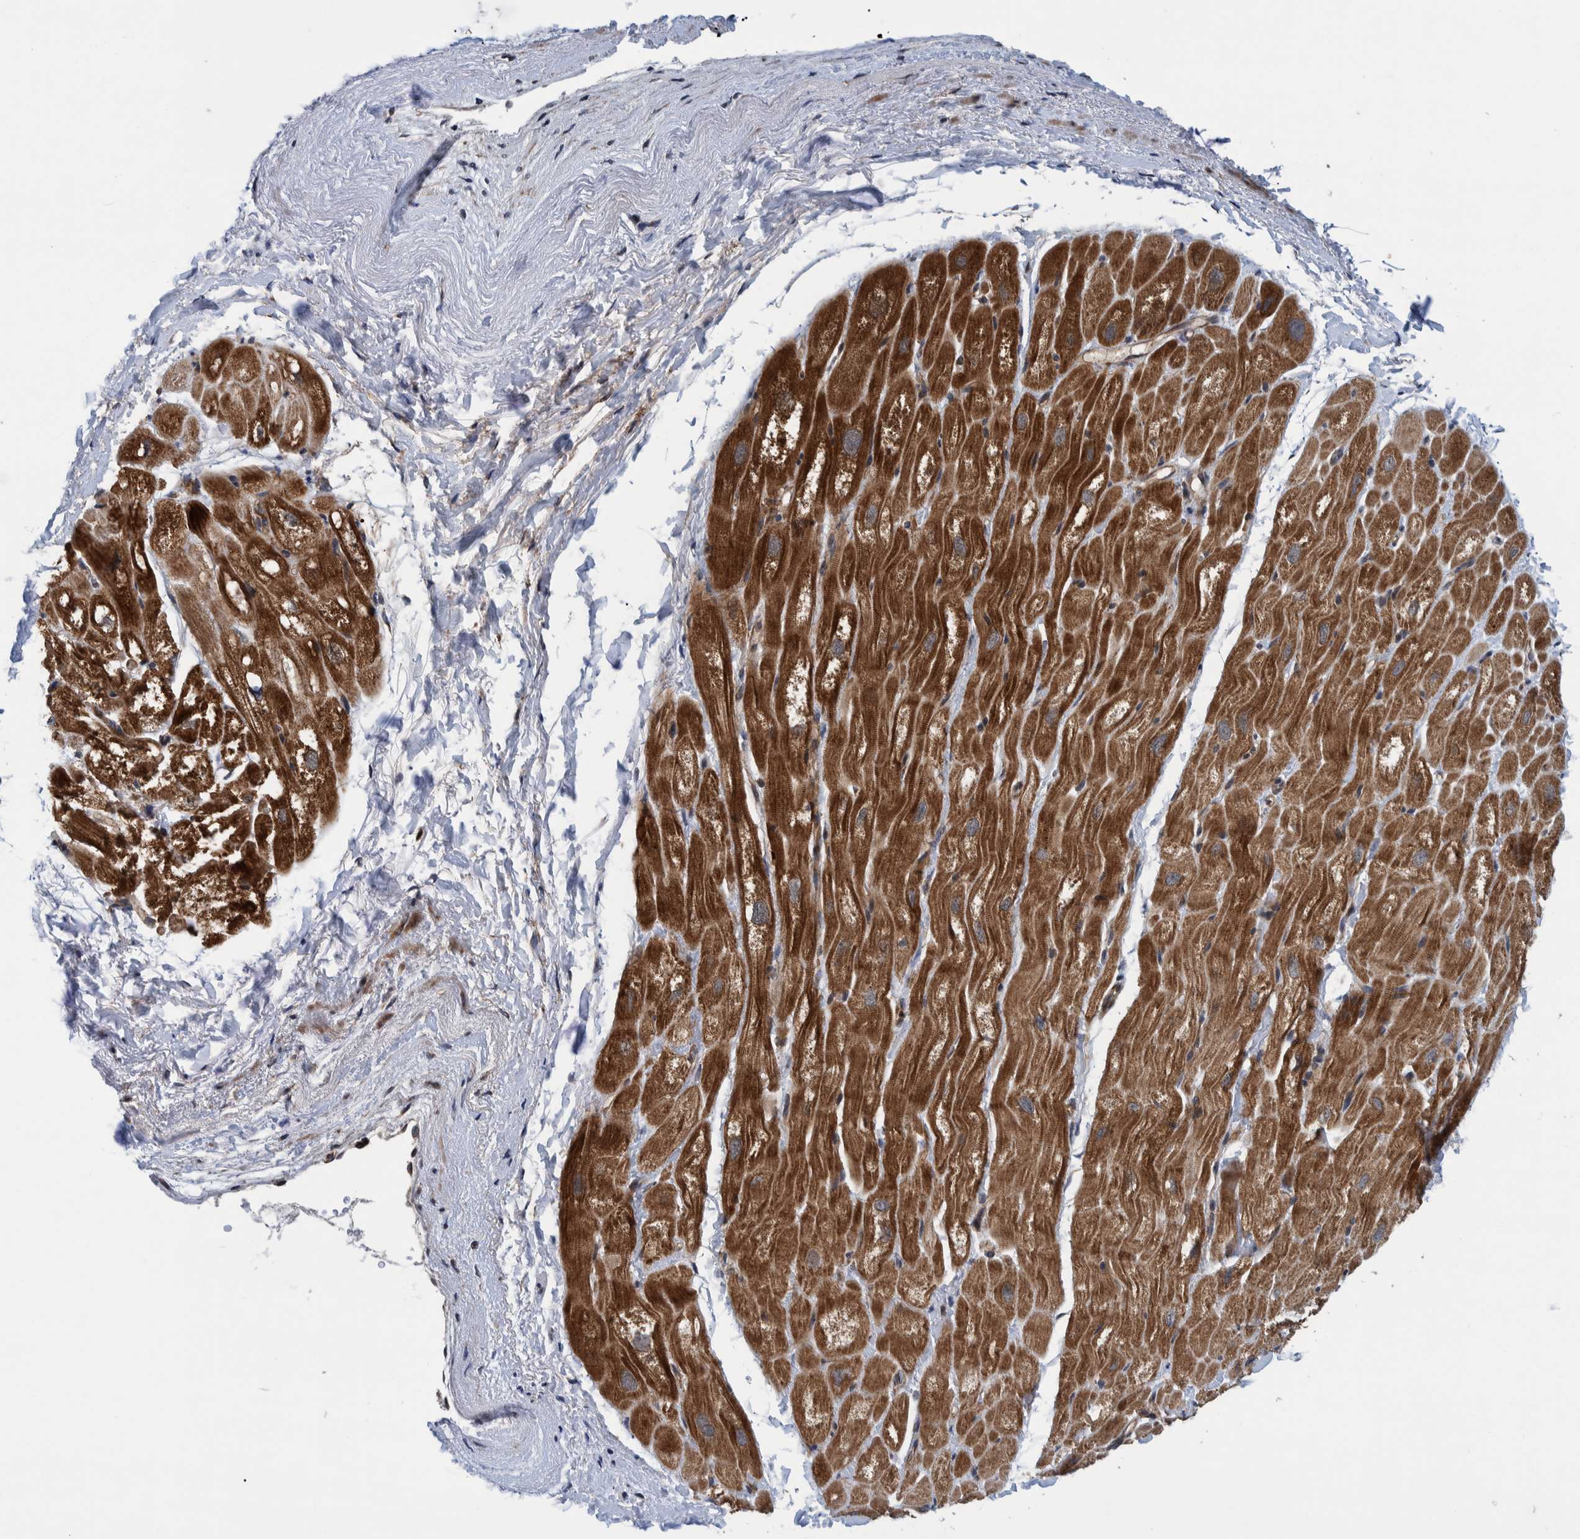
{"staining": {"intensity": "strong", "quantity": "25%-75%", "location": "cytoplasmic/membranous"}, "tissue": "heart muscle", "cell_type": "Cardiomyocytes", "image_type": "normal", "snomed": [{"axis": "morphology", "description": "Normal tissue, NOS"}, {"axis": "topography", "description": "Heart"}], "caption": "Cardiomyocytes display high levels of strong cytoplasmic/membranous expression in about 25%-75% of cells in normal heart muscle.", "gene": "MRPS7", "patient": {"sex": "male", "age": 49}}